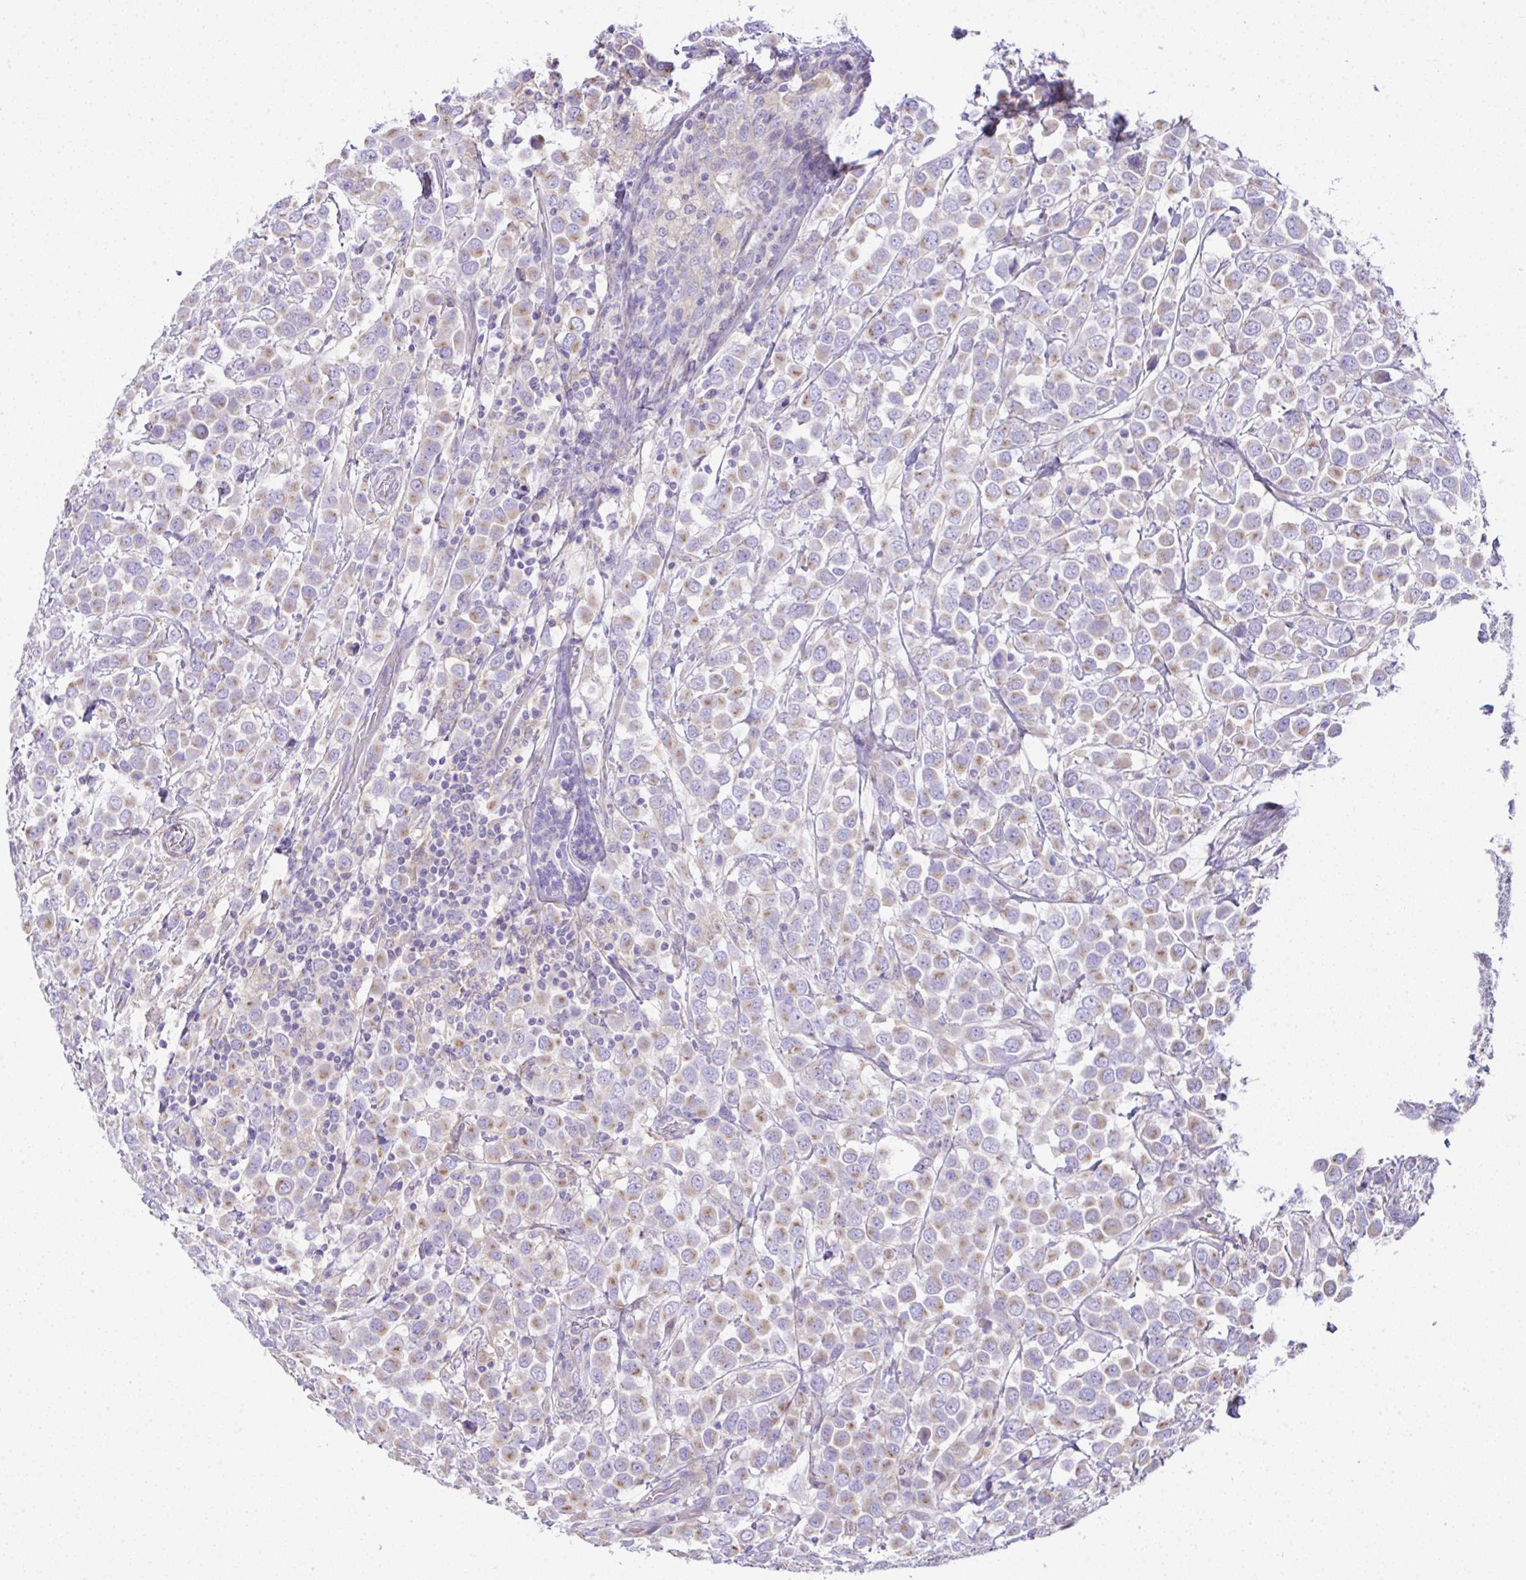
{"staining": {"intensity": "moderate", "quantity": "25%-75%", "location": "cytoplasmic/membranous"}, "tissue": "breast cancer", "cell_type": "Tumor cells", "image_type": "cancer", "snomed": [{"axis": "morphology", "description": "Duct carcinoma"}, {"axis": "topography", "description": "Breast"}], "caption": "This is an image of IHC staining of breast cancer, which shows moderate positivity in the cytoplasmic/membranous of tumor cells.", "gene": "OR4P4", "patient": {"sex": "female", "age": 61}}